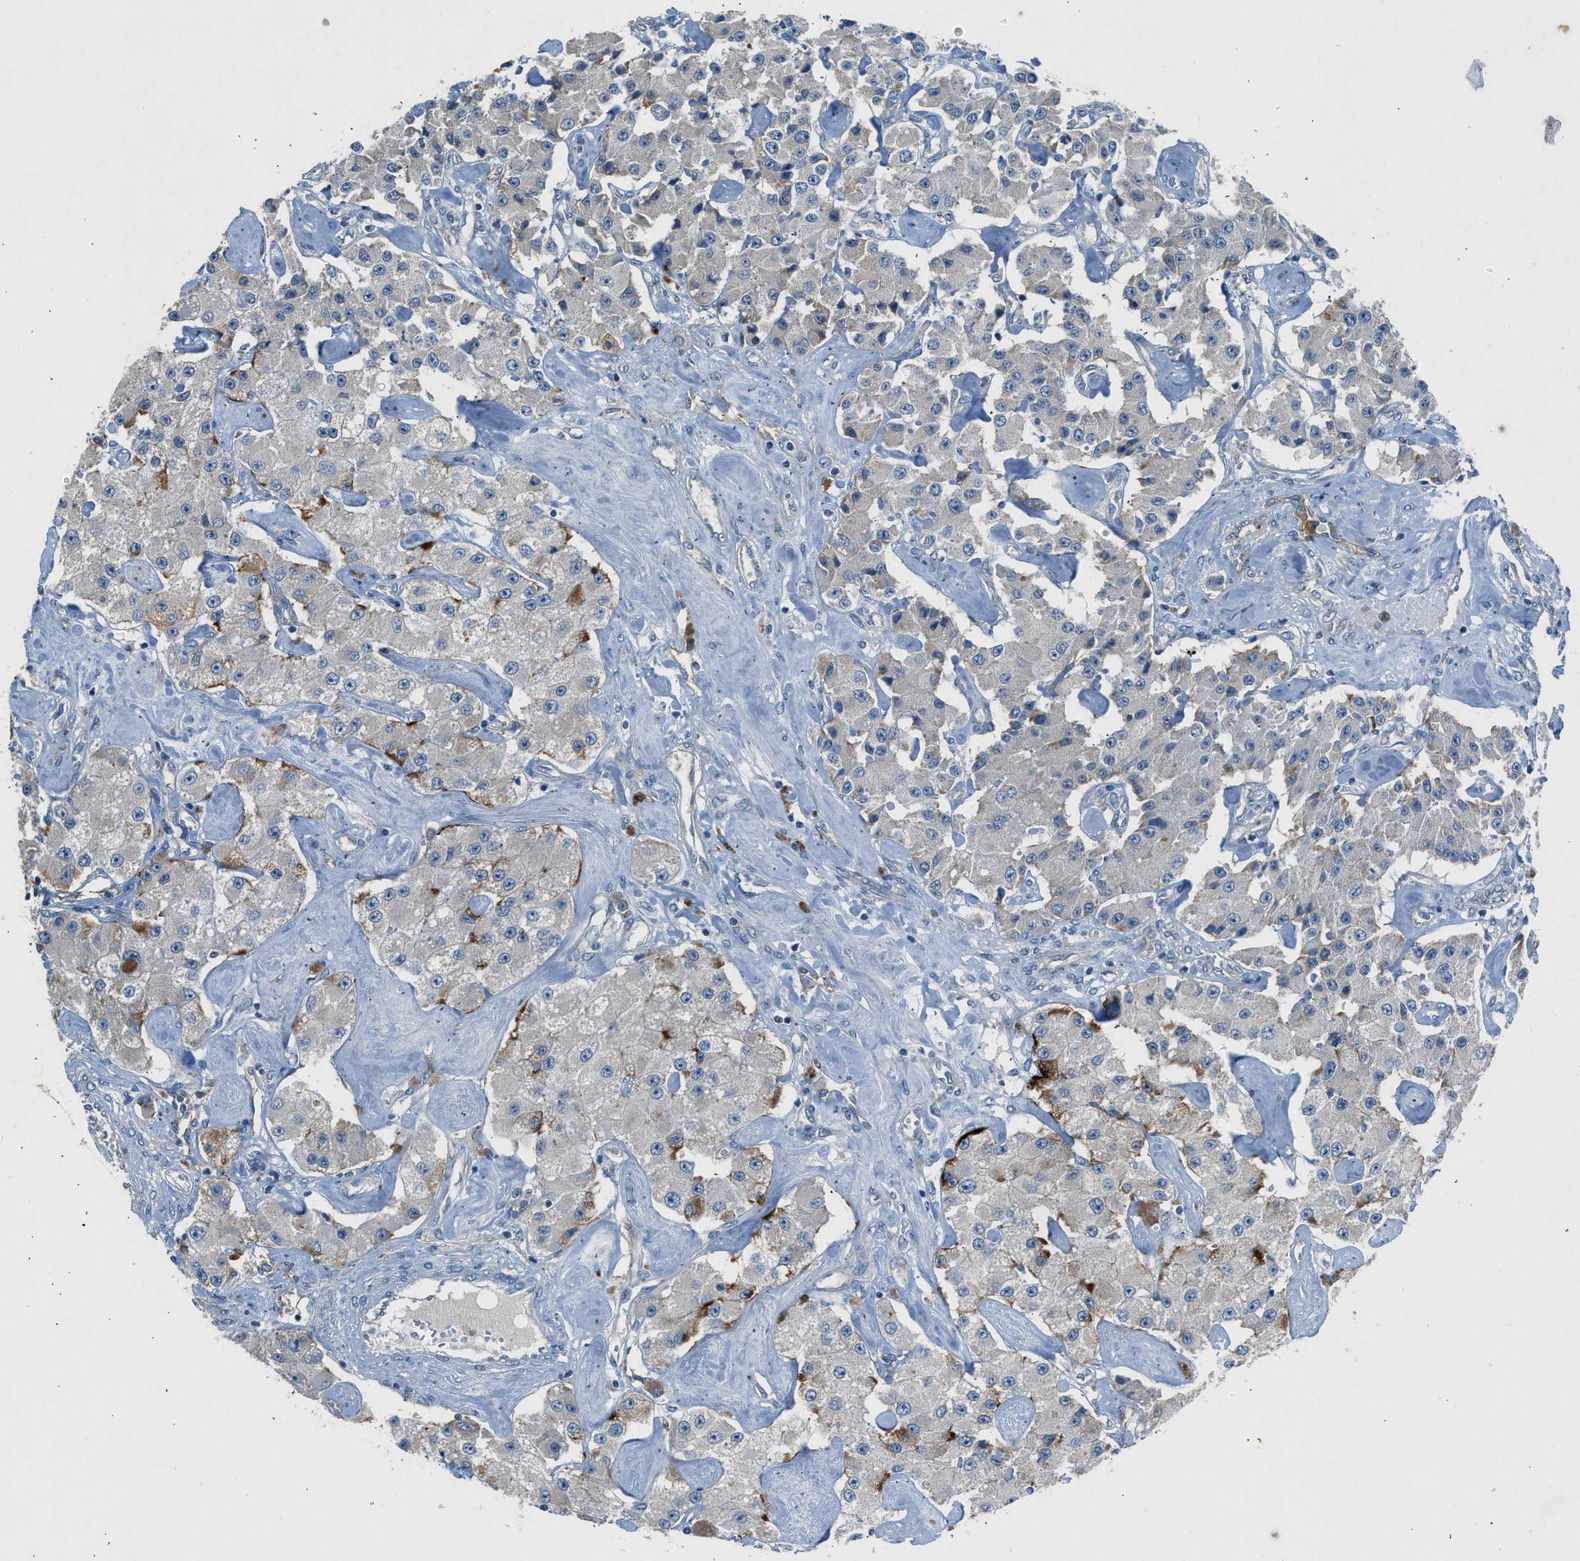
{"staining": {"intensity": "moderate", "quantity": "<25%", "location": "cytoplasmic/membranous"}, "tissue": "carcinoid", "cell_type": "Tumor cells", "image_type": "cancer", "snomed": [{"axis": "morphology", "description": "Carcinoid, malignant, NOS"}, {"axis": "topography", "description": "Pancreas"}], "caption": "An IHC image of tumor tissue is shown. Protein staining in brown labels moderate cytoplasmic/membranous positivity in malignant carcinoid within tumor cells.", "gene": "BMP1", "patient": {"sex": "male", "age": 41}}